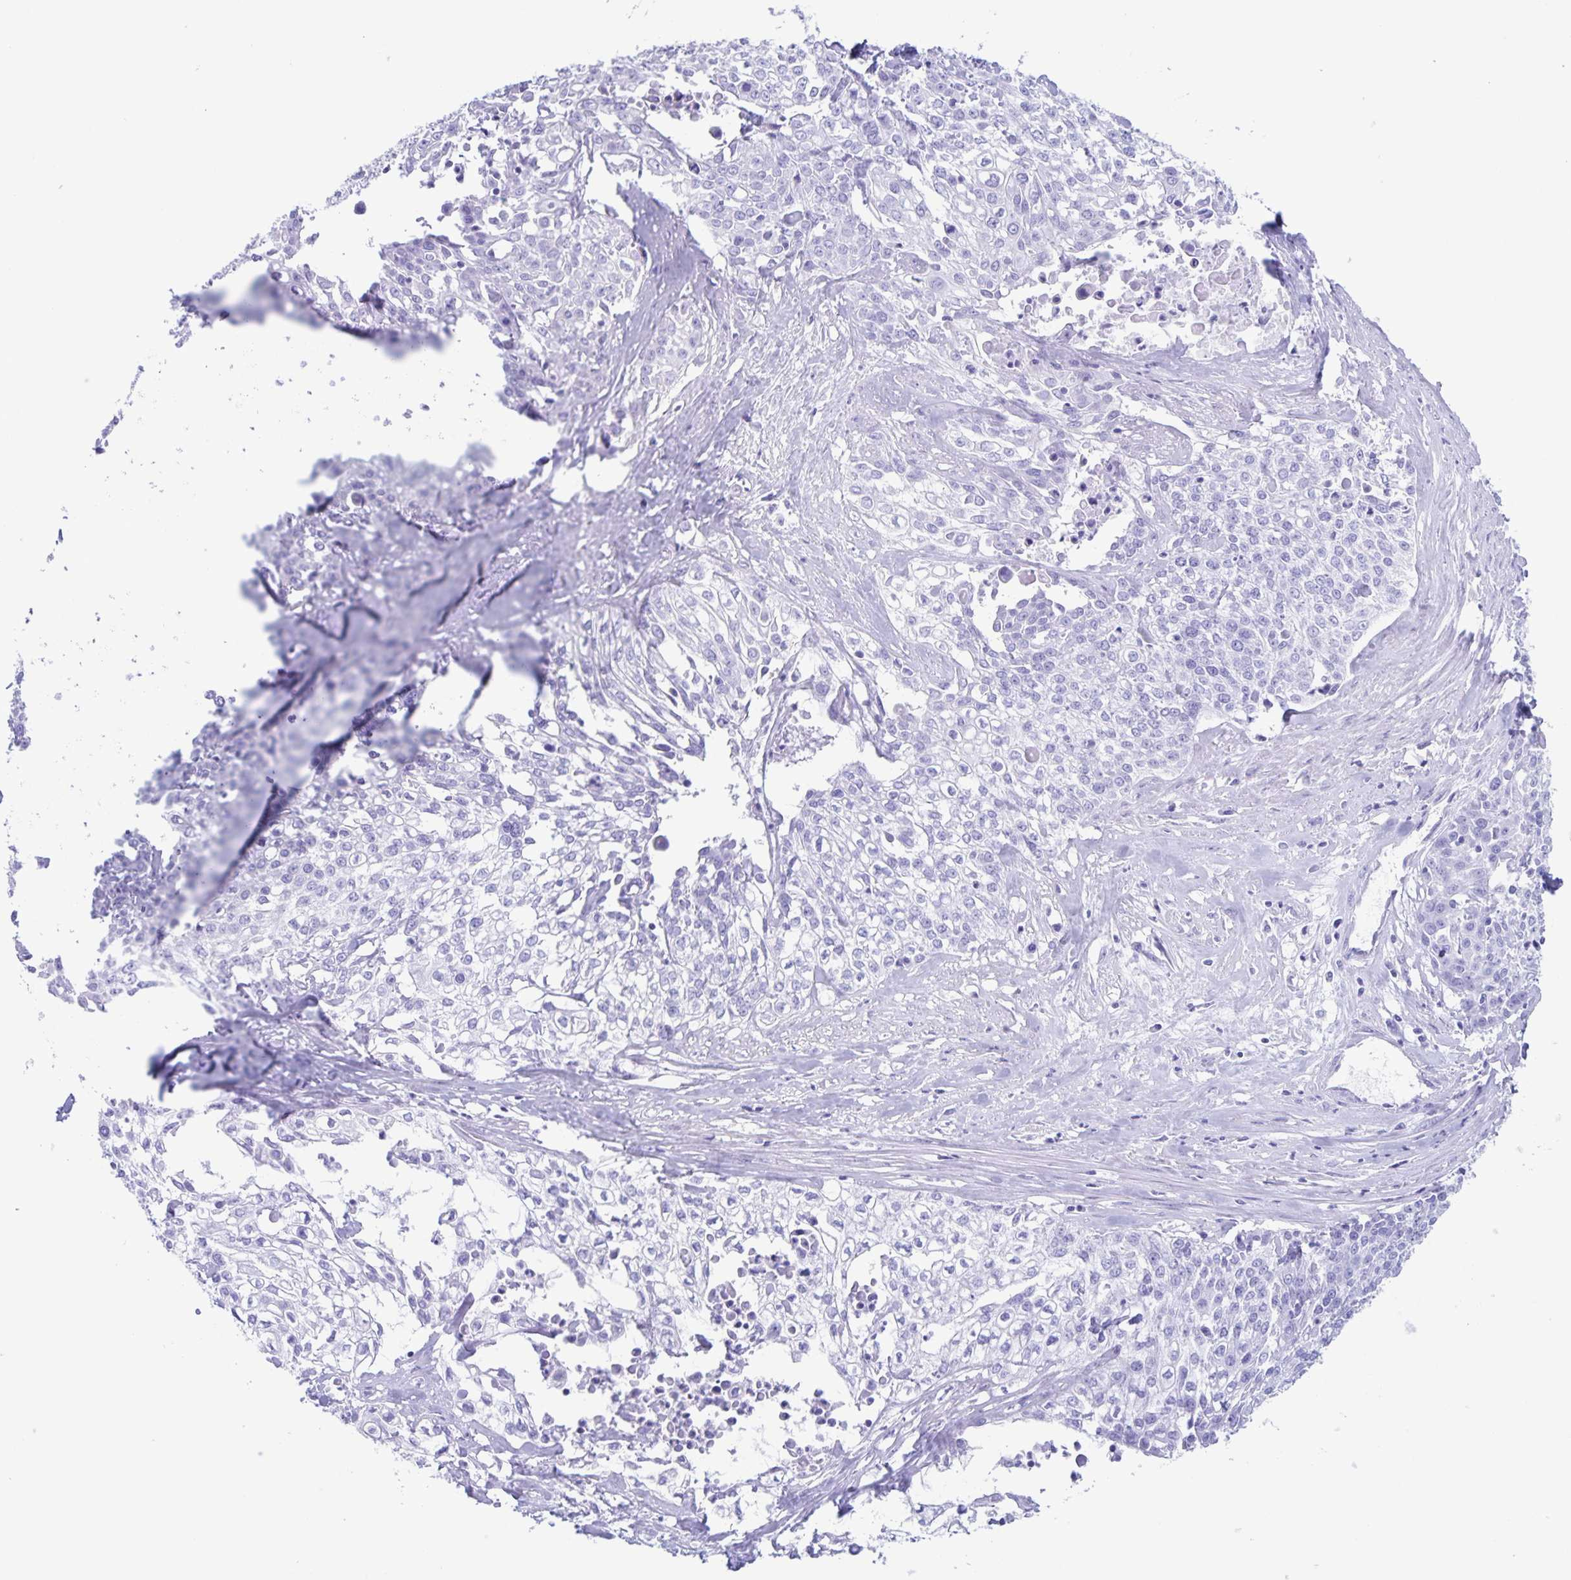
{"staining": {"intensity": "negative", "quantity": "none", "location": "none"}, "tissue": "cervical cancer", "cell_type": "Tumor cells", "image_type": "cancer", "snomed": [{"axis": "morphology", "description": "Squamous cell carcinoma, NOS"}, {"axis": "topography", "description": "Cervix"}], "caption": "Protein analysis of cervical cancer (squamous cell carcinoma) reveals no significant positivity in tumor cells. (DAB immunohistochemistry visualized using brightfield microscopy, high magnification).", "gene": "C12orf56", "patient": {"sex": "female", "age": 39}}